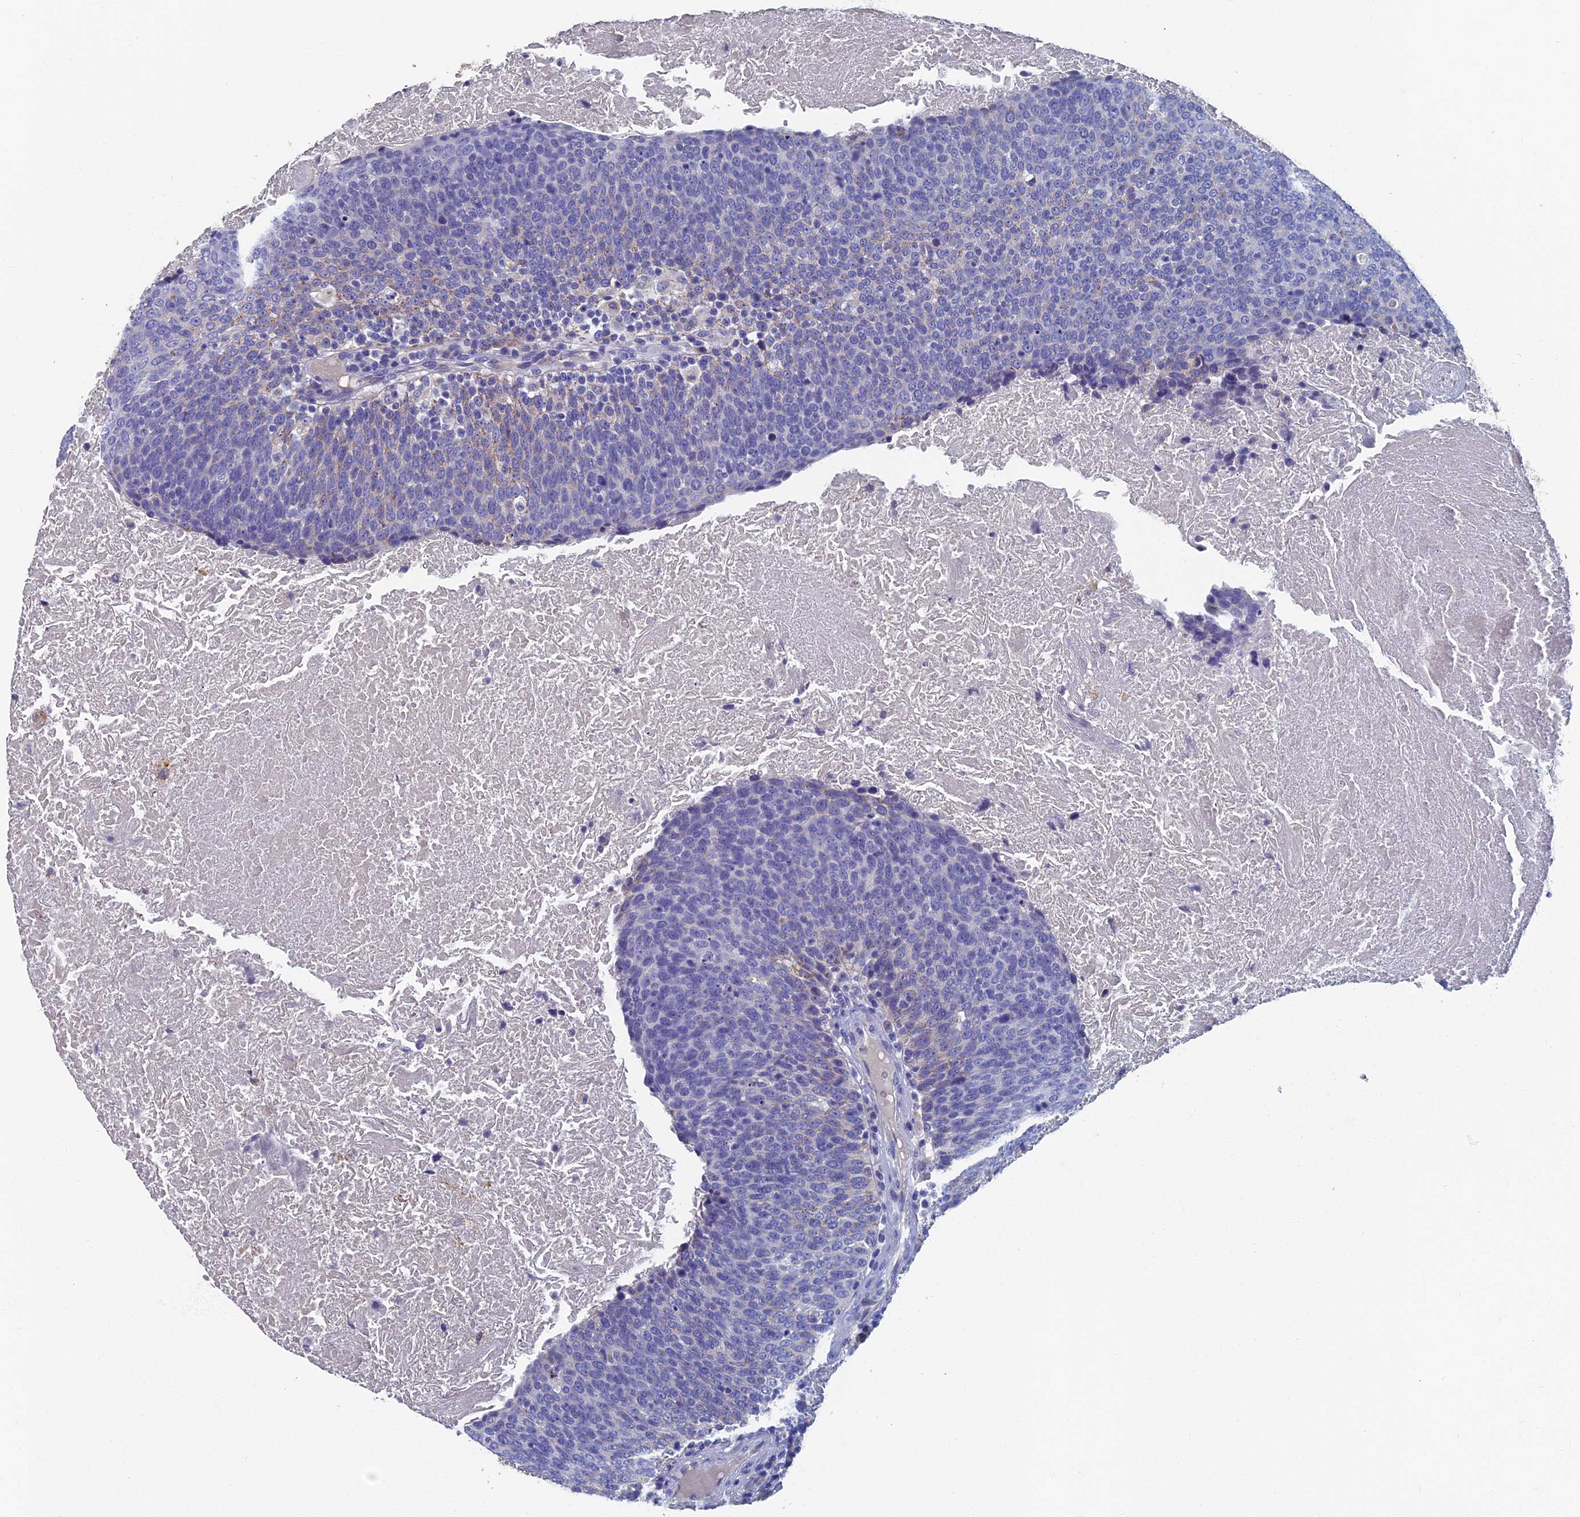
{"staining": {"intensity": "negative", "quantity": "none", "location": "none"}, "tissue": "head and neck cancer", "cell_type": "Tumor cells", "image_type": "cancer", "snomed": [{"axis": "morphology", "description": "Squamous cell carcinoma, NOS"}, {"axis": "morphology", "description": "Squamous cell carcinoma, metastatic, NOS"}, {"axis": "topography", "description": "Lymph node"}, {"axis": "topography", "description": "Head-Neck"}], "caption": "Immunohistochemical staining of metastatic squamous cell carcinoma (head and neck) exhibits no significant expression in tumor cells.", "gene": "OAT", "patient": {"sex": "male", "age": 62}}